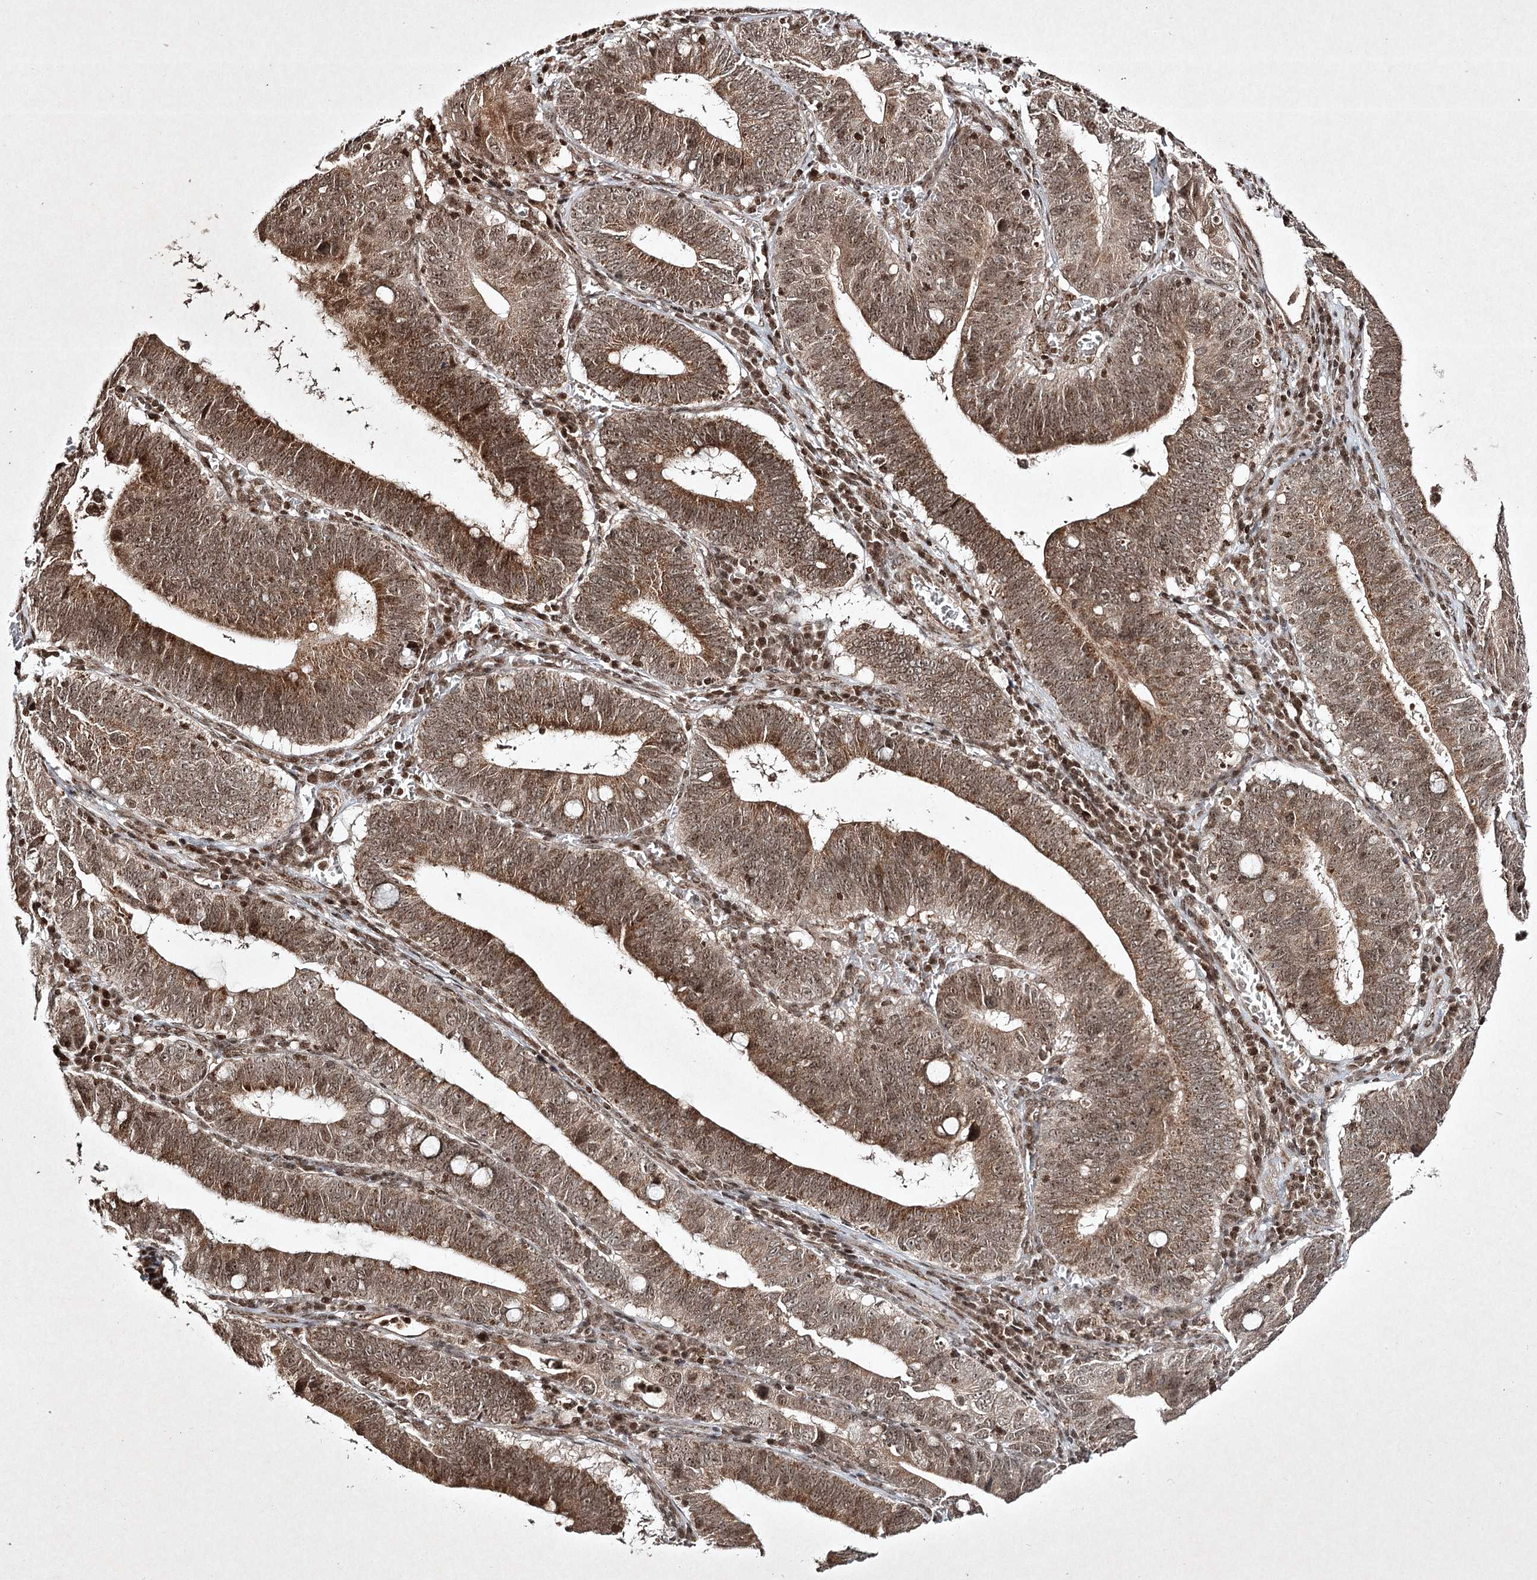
{"staining": {"intensity": "strong", "quantity": ">75%", "location": "cytoplasmic/membranous,nuclear"}, "tissue": "stomach cancer", "cell_type": "Tumor cells", "image_type": "cancer", "snomed": [{"axis": "morphology", "description": "Adenocarcinoma, NOS"}, {"axis": "topography", "description": "Stomach"}, {"axis": "topography", "description": "Gastric cardia"}], "caption": "IHC of stomach cancer (adenocarcinoma) demonstrates high levels of strong cytoplasmic/membranous and nuclear staining in about >75% of tumor cells. (Stains: DAB (3,3'-diaminobenzidine) in brown, nuclei in blue, Microscopy: brightfield microscopy at high magnification).", "gene": "CARM1", "patient": {"sex": "male", "age": 59}}